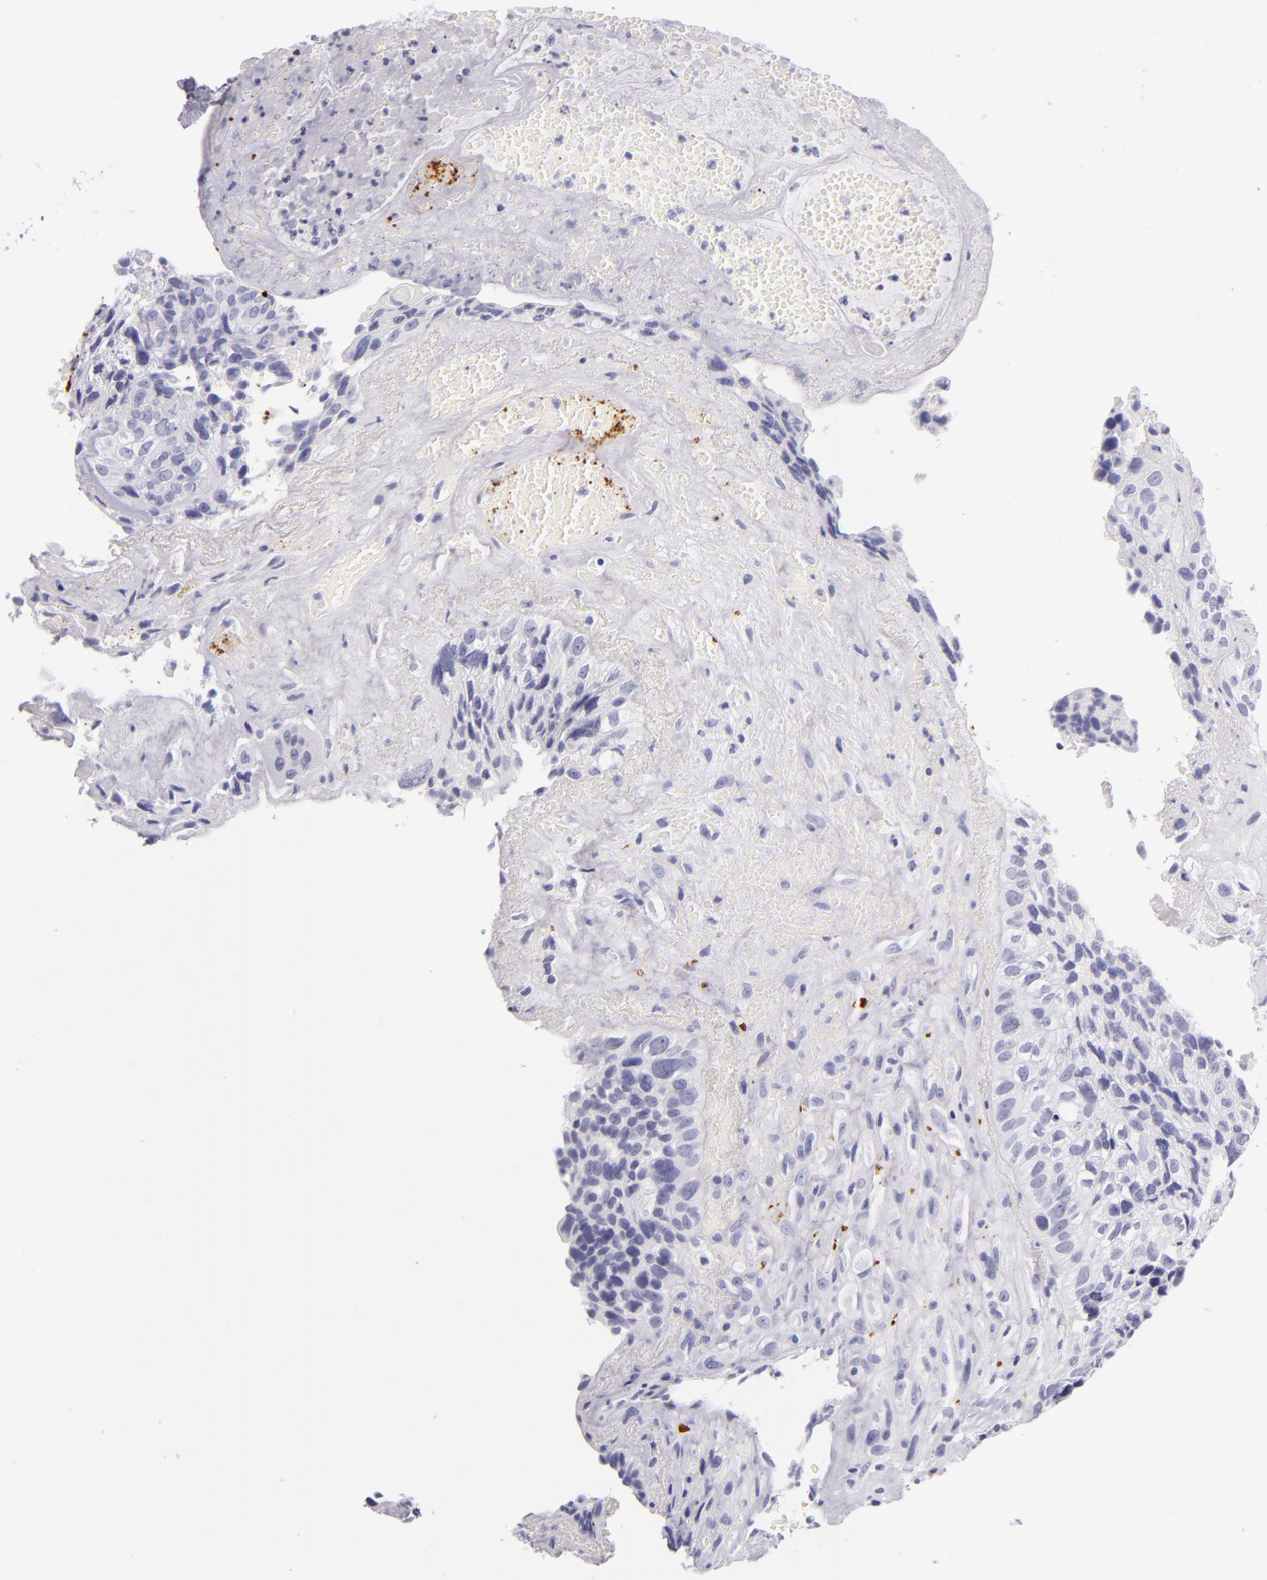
{"staining": {"intensity": "negative", "quantity": "none", "location": "none"}, "tissue": "breast cancer", "cell_type": "Tumor cells", "image_type": "cancer", "snomed": [{"axis": "morphology", "description": "Neoplasm, malignant, NOS"}, {"axis": "topography", "description": "Breast"}], "caption": "Protein analysis of breast cancer (neoplasm (malignant)) demonstrates no significant expression in tumor cells.", "gene": "GP1BA", "patient": {"sex": "female", "age": 50}}